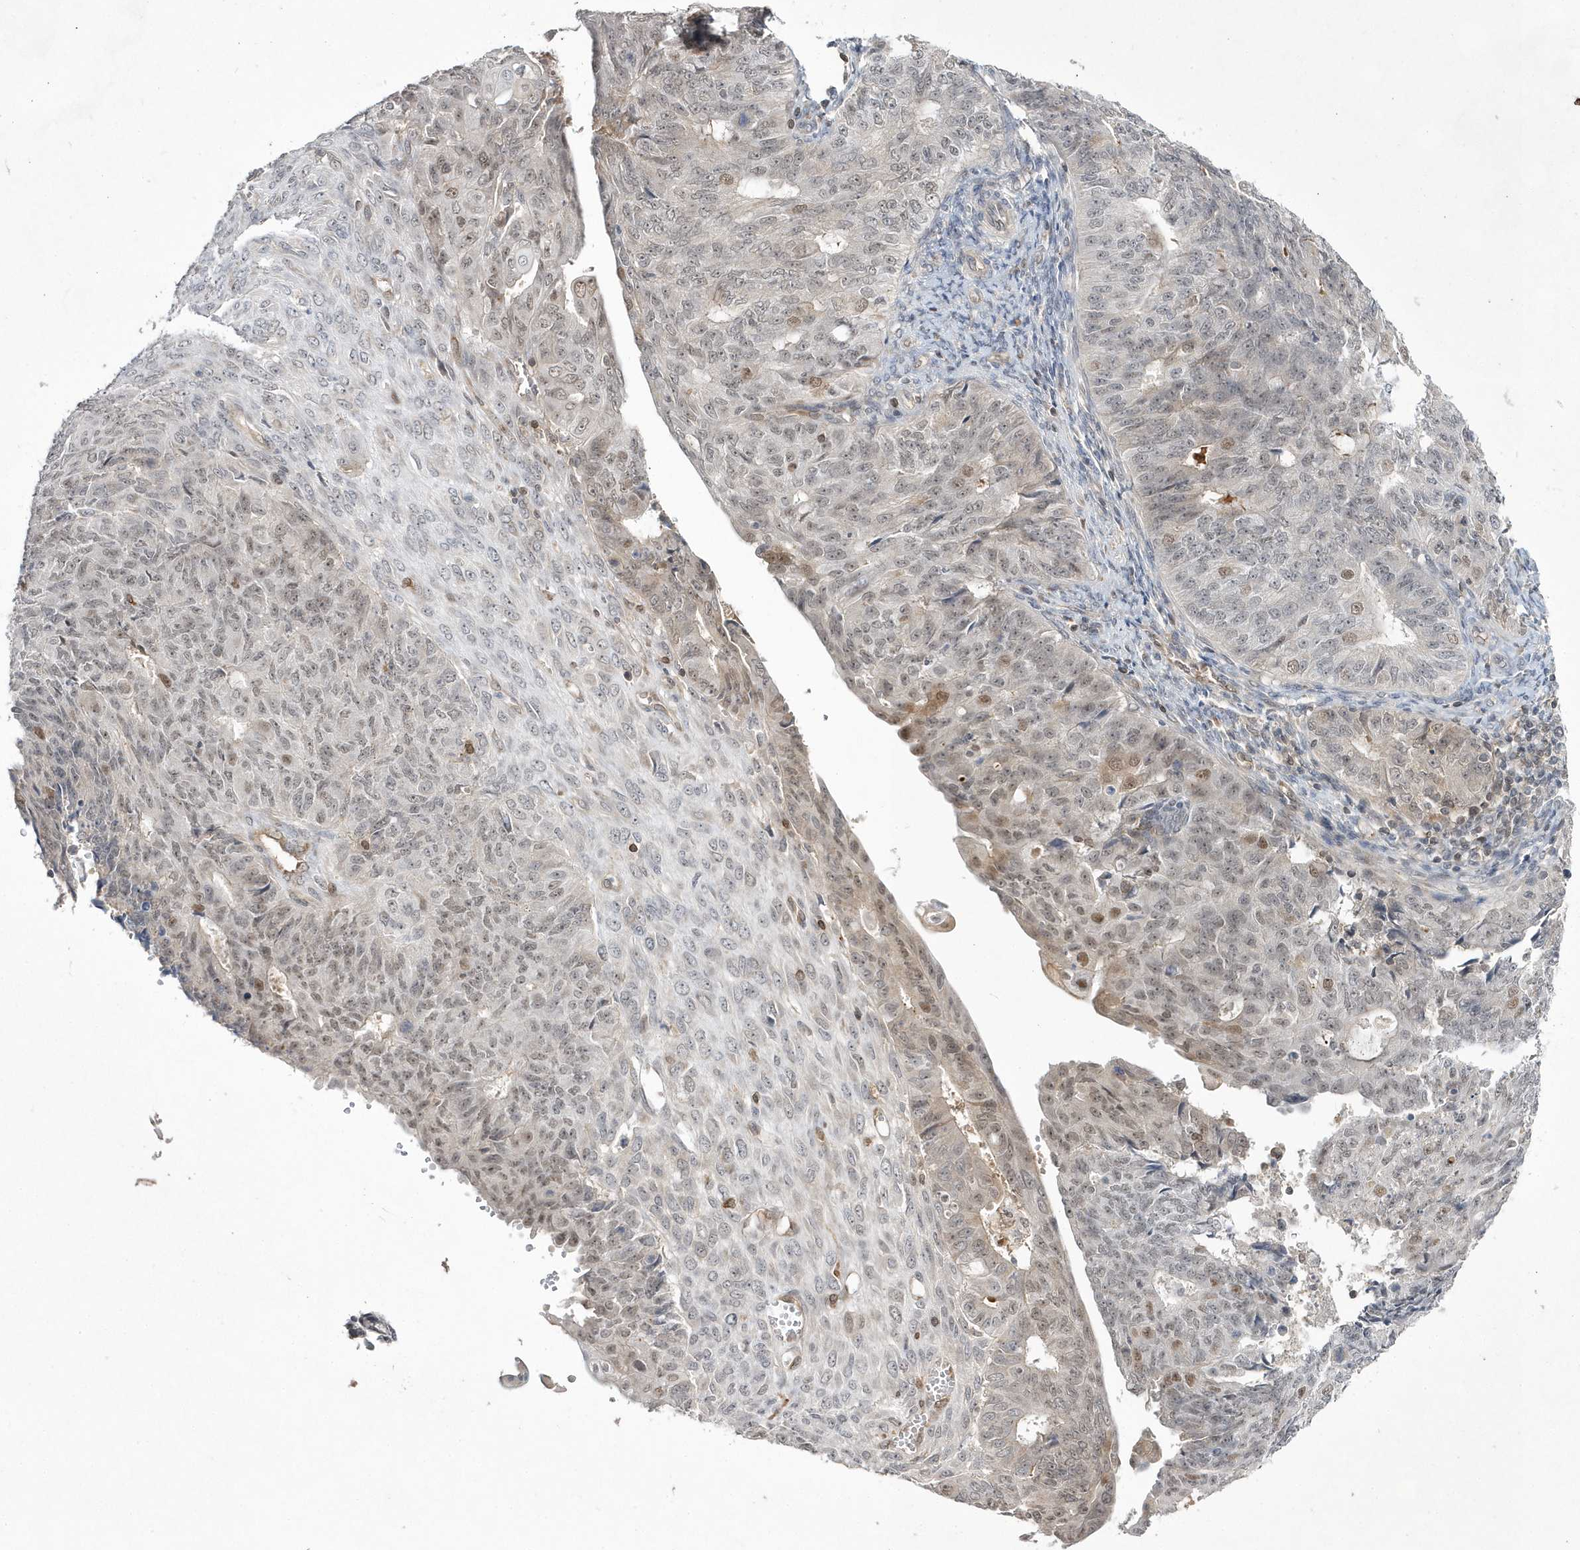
{"staining": {"intensity": "weak", "quantity": "<25%", "location": "nuclear"}, "tissue": "endometrial cancer", "cell_type": "Tumor cells", "image_type": "cancer", "snomed": [{"axis": "morphology", "description": "Adenocarcinoma, NOS"}, {"axis": "topography", "description": "Endometrium"}], "caption": "This is an immunohistochemistry (IHC) photomicrograph of endometrial adenocarcinoma. There is no staining in tumor cells.", "gene": "TMEM132B", "patient": {"sex": "female", "age": 32}}